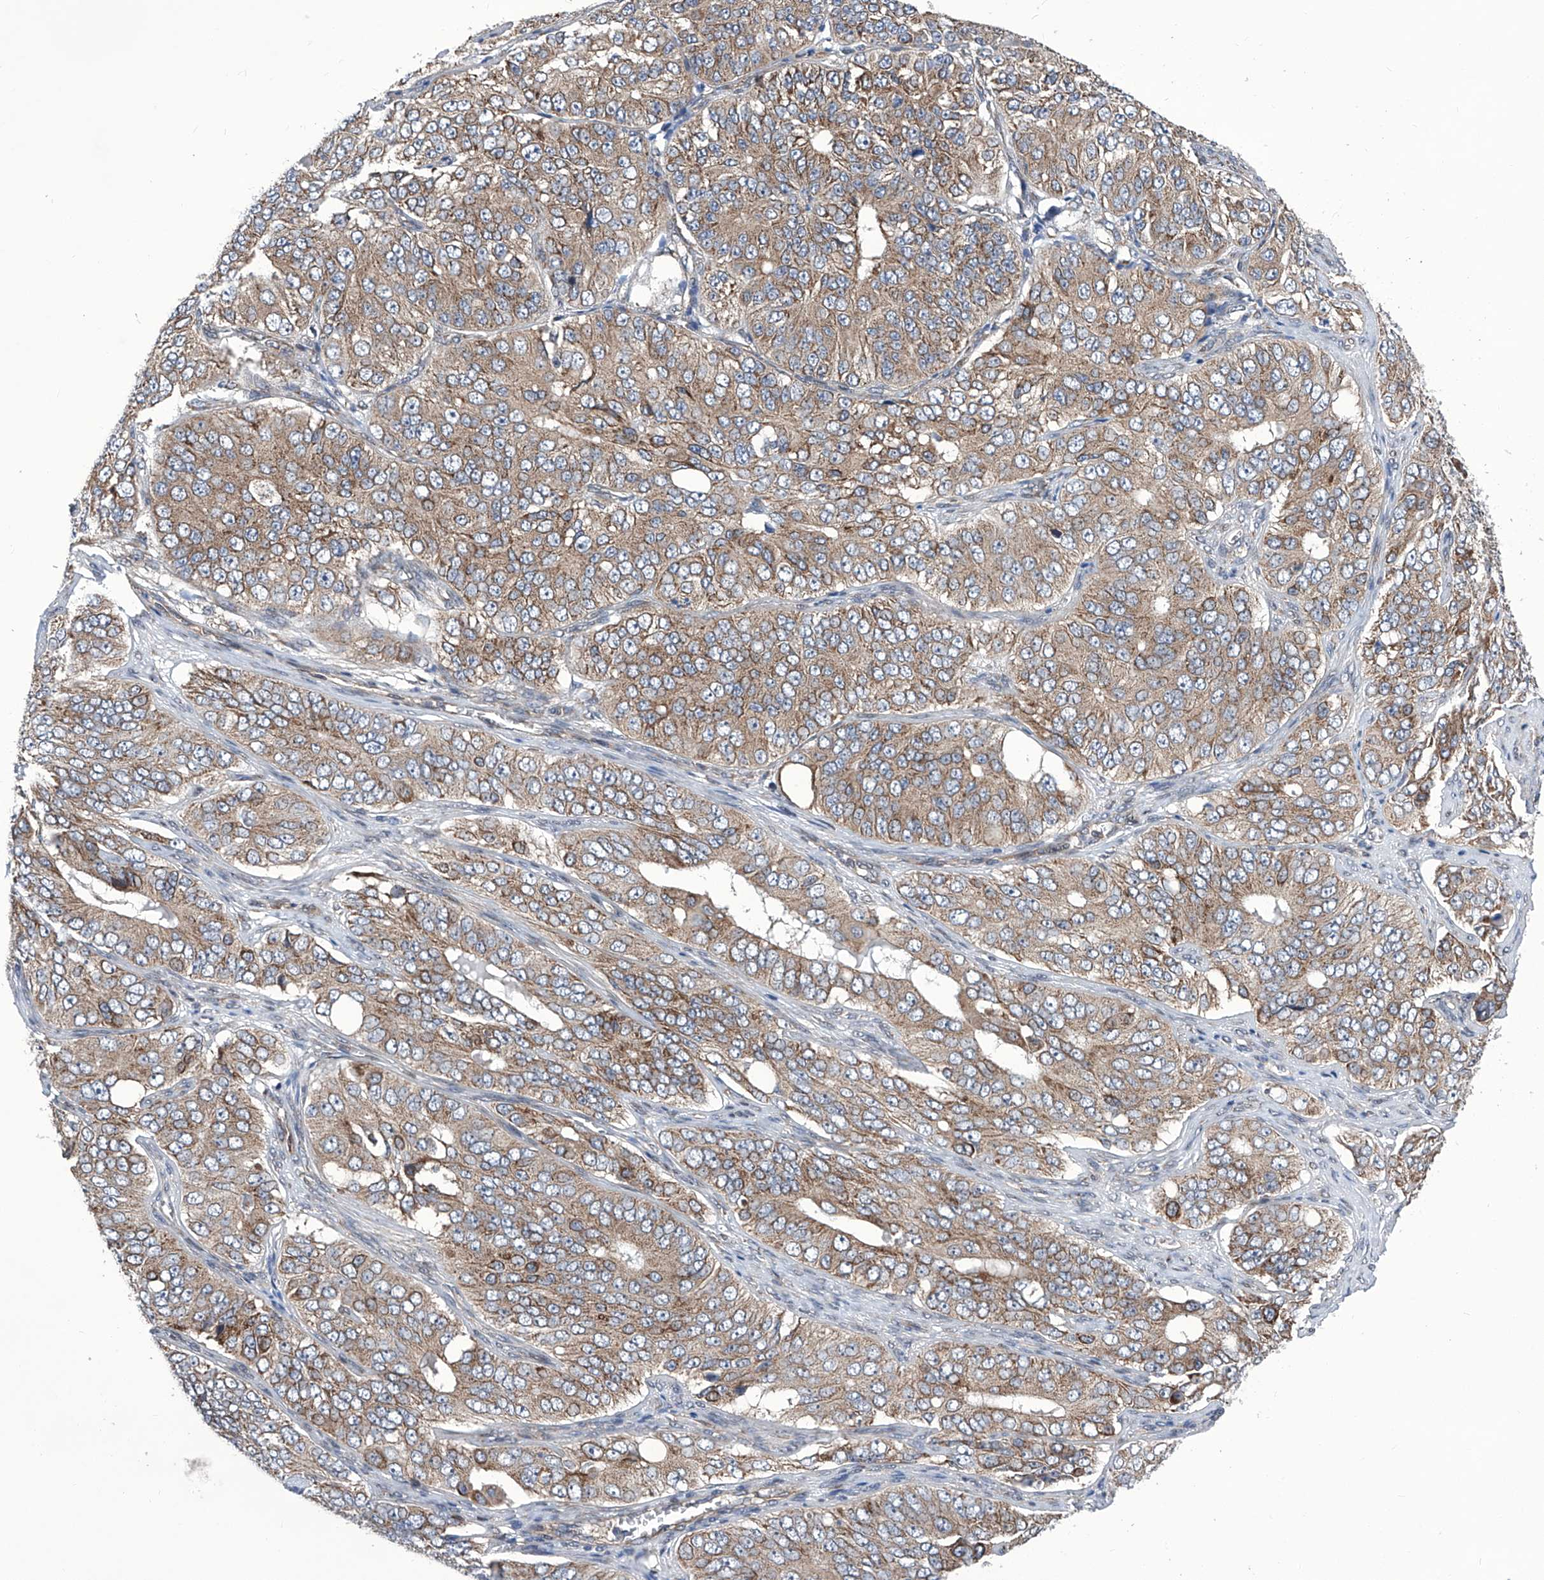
{"staining": {"intensity": "weak", "quantity": ">75%", "location": "cytoplasmic/membranous"}, "tissue": "ovarian cancer", "cell_type": "Tumor cells", "image_type": "cancer", "snomed": [{"axis": "morphology", "description": "Carcinoma, endometroid"}, {"axis": "topography", "description": "Ovary"}], "caption": "There is low levels of weak cytoplasmic/membranous expression in tumor cells of ovarian cancer (endometroid carcinoma), as demonstrated by immunohistochemical staining (brown color).", "gene": "KTI12", "patient": {"sex": "female", "age": 51}}